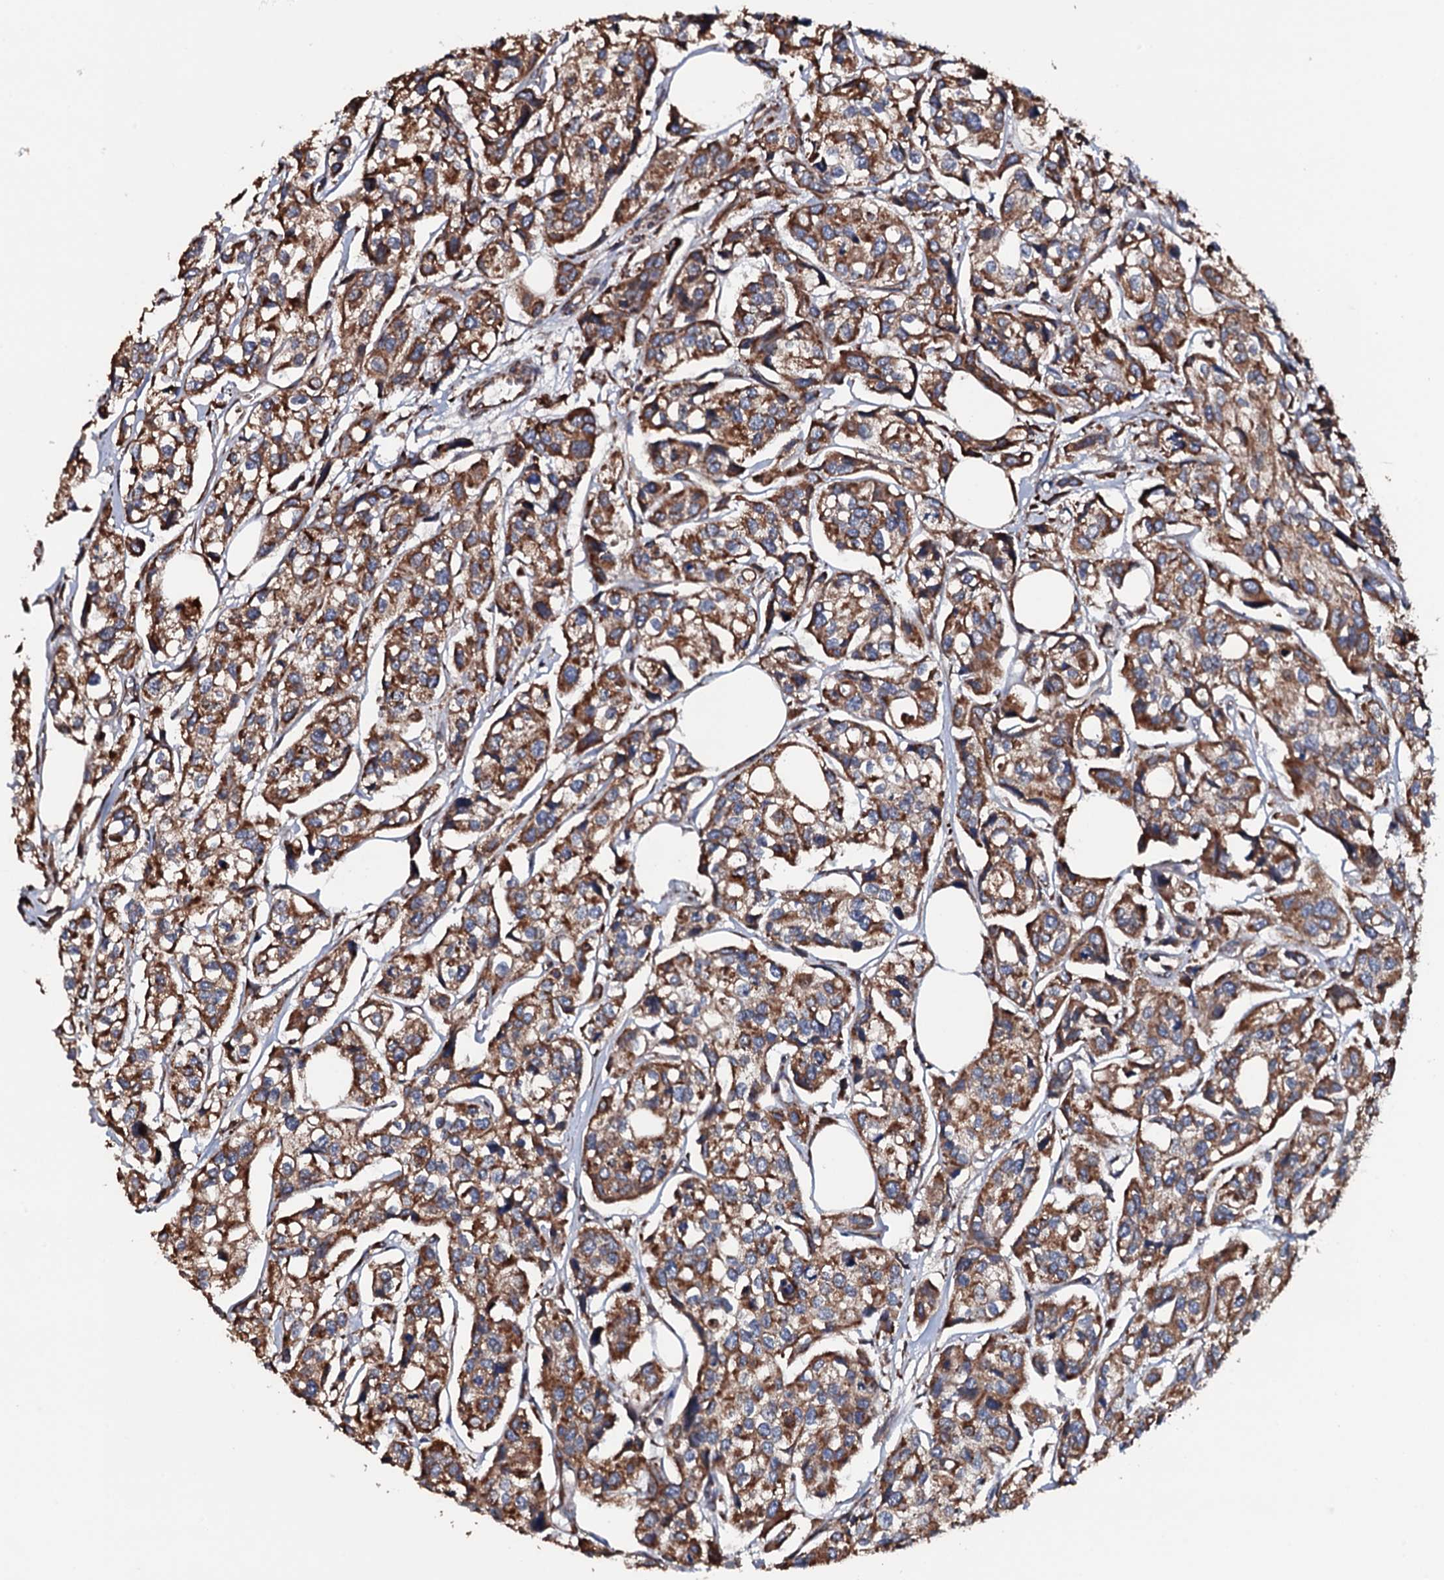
{"staining": {"intensity": "moderate", "quantity": ">75%", "location": "cytoplasmic/membranous"}, "tissue": "urothelial cancer", "cell_type": "Tumor cells", "image_type": "cancer", "snomed": [{"axis": "morphology", "description": "Urothelial carcinoma, High grade"}, {"axis": "topography", "description": "Urinary bladder"}], "caption": "Moderate cytoplasmic/membranous protein expression is seen in about >75% of tumor cells in urothelial cancer. (Brightfield microscopy of DAB IHC at high magnification).", "gene": "RAB12", "patient": {"sex": "male", "age": 67}}